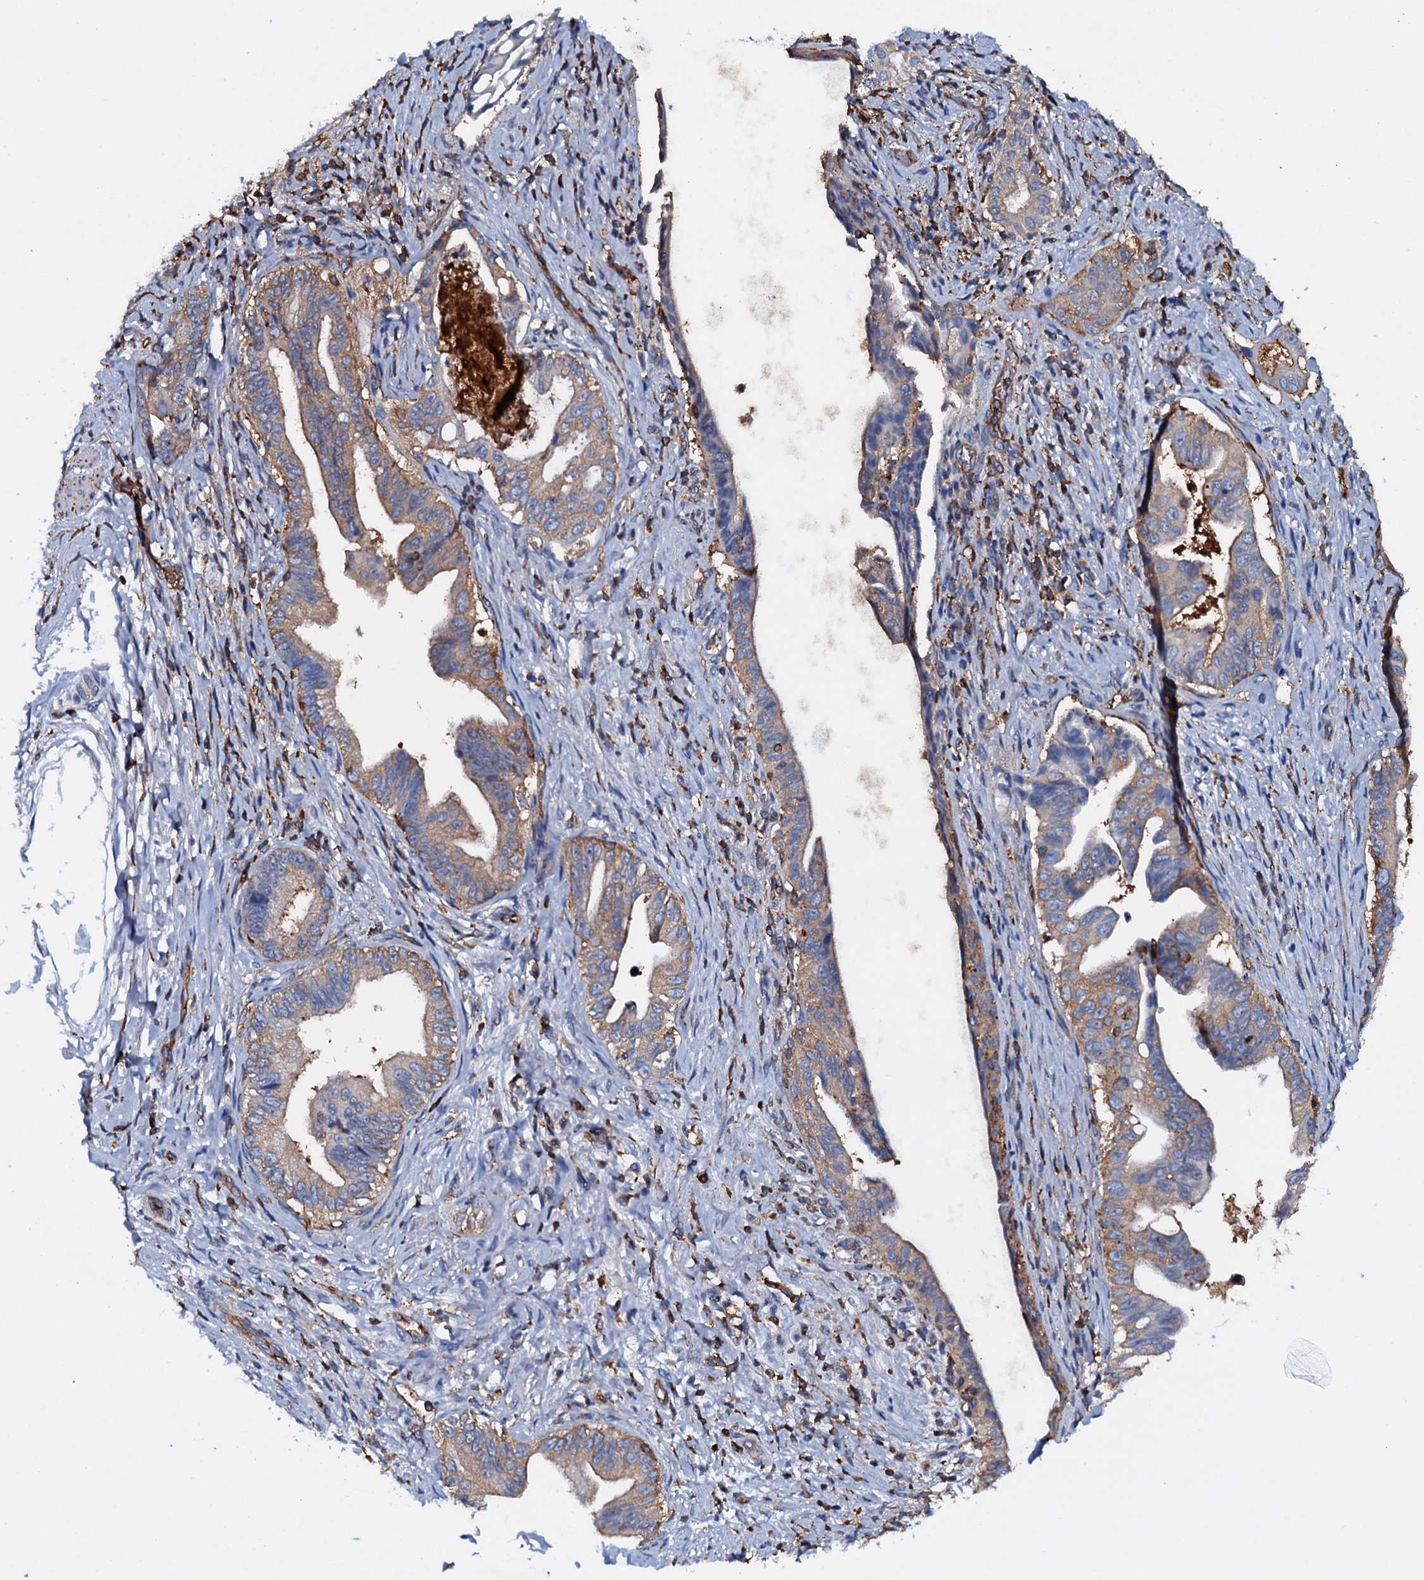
{"staining": {"intensity": "weak", "quantity": "25%-75%", "location": "cytoplasmic/membranous"}, "tissue": "pancreatic cancer", "cell_type": "Tumor cells", "image_type": "cancer", "snomed": [{"axis": "morphology", "description": "Adenocarcinoma, NOS"}, {"axis": "topography", "description": "Pancreas"}], "caption": "The photomicrograph displays a brown stain indicating the presence of a protein in the cytoplasmic/membranous of tumor cells in pancreatic cancer.", "gene": "MS4A4E", "patient": {"sex": "female", "age": 55}}